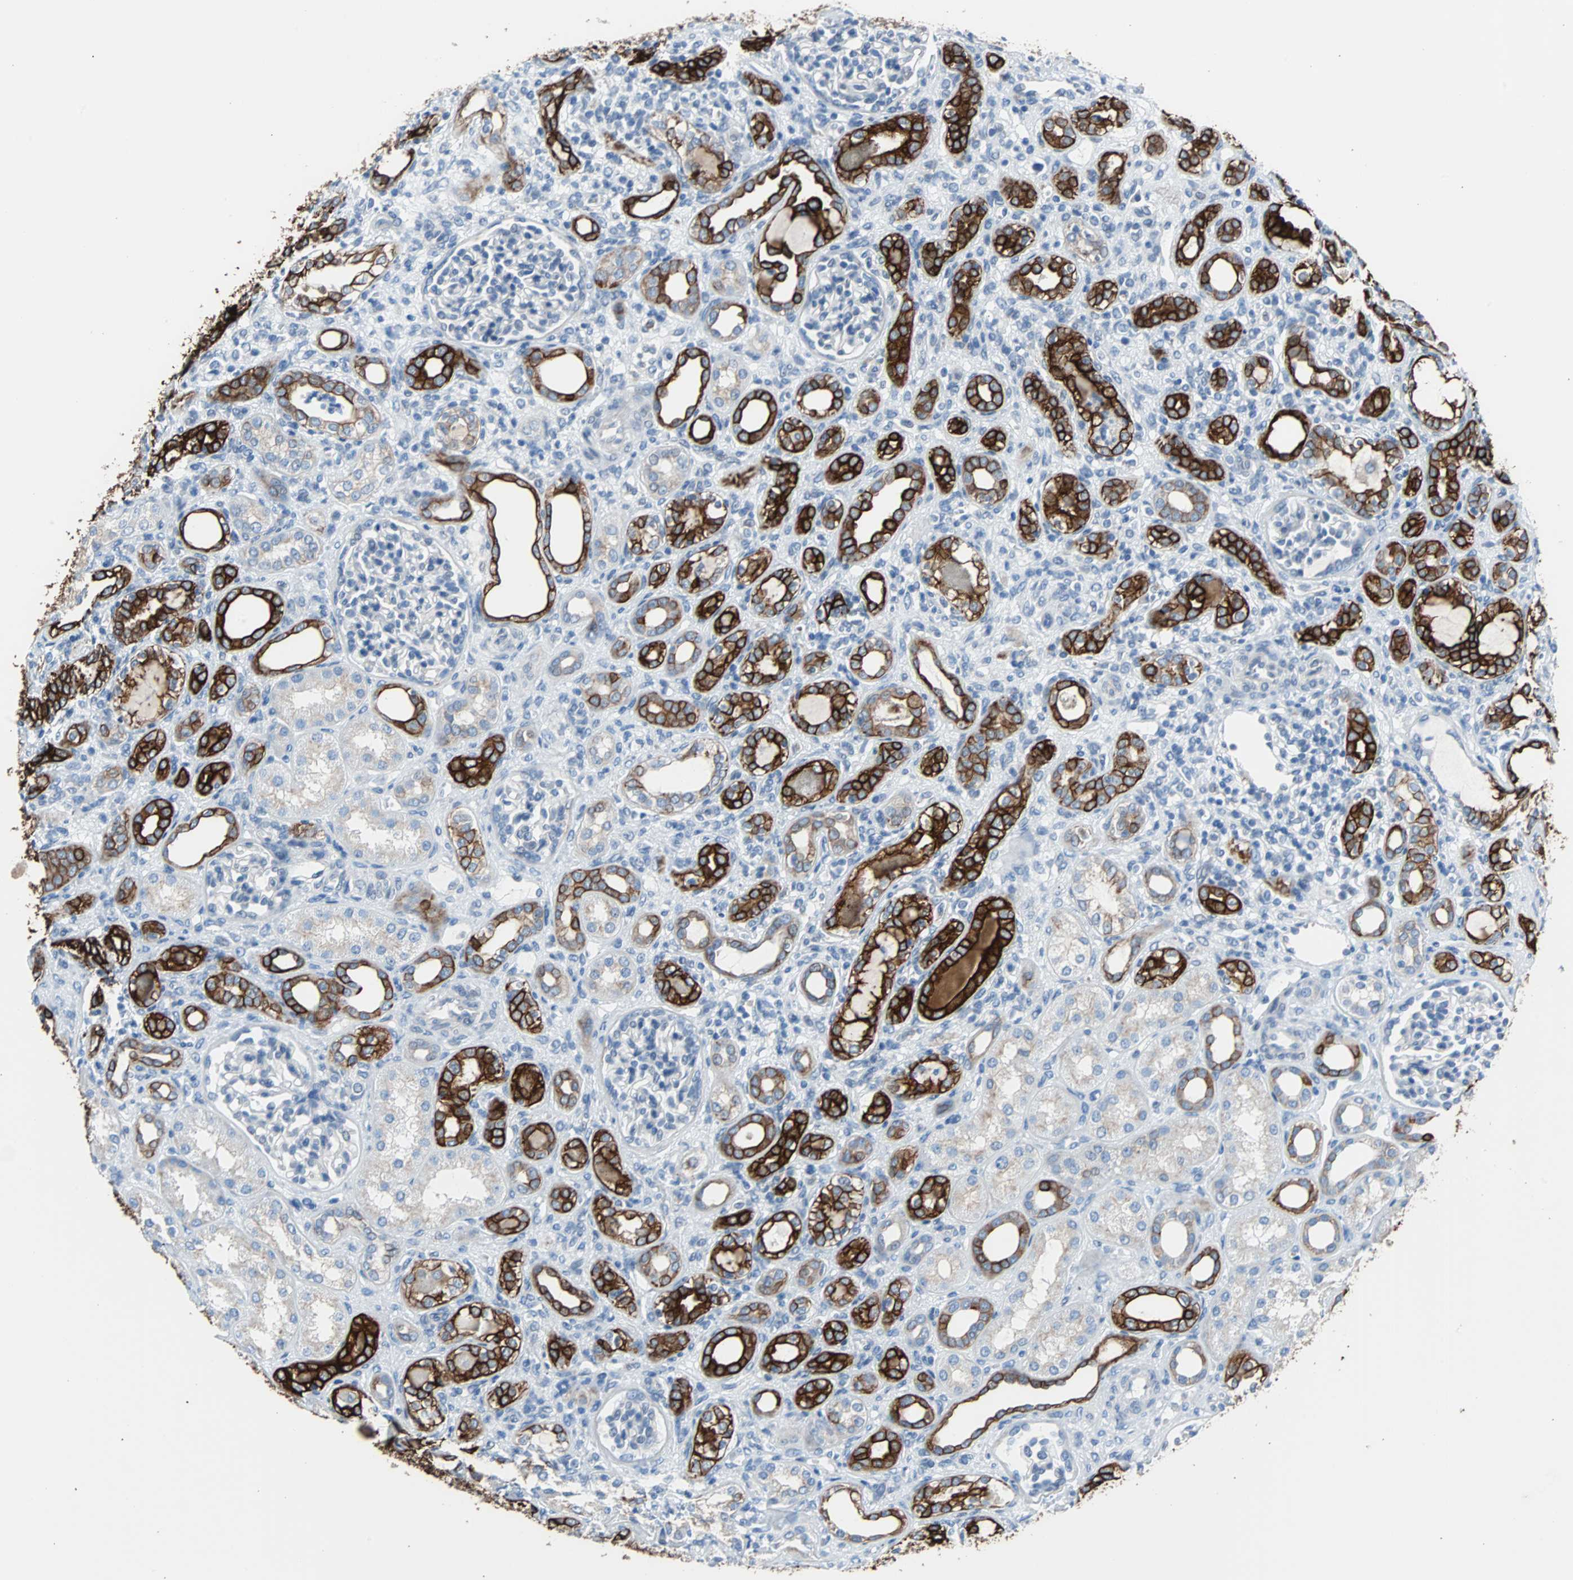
{"staining": {"intensity": "negative", "quantity": "none", "location": "none"}, "tissue": "kidney", "cell_type": "Cells in glomeruli", "image_type": "normal", "snomed": [{"axis": "morphology", "description": "Normal tissue, NOS"}, {"axis": "topography", "description": "Kidney"}], "caption": "DAB immunohistochemical staining of normal kidney reveals no significant staining in cells in glomeruli. (DAB (3,3'-diaminobenzidine) IHC, high magnification).", "gene": "KRT7", "patient": {"sex": "male", "age": 7}}